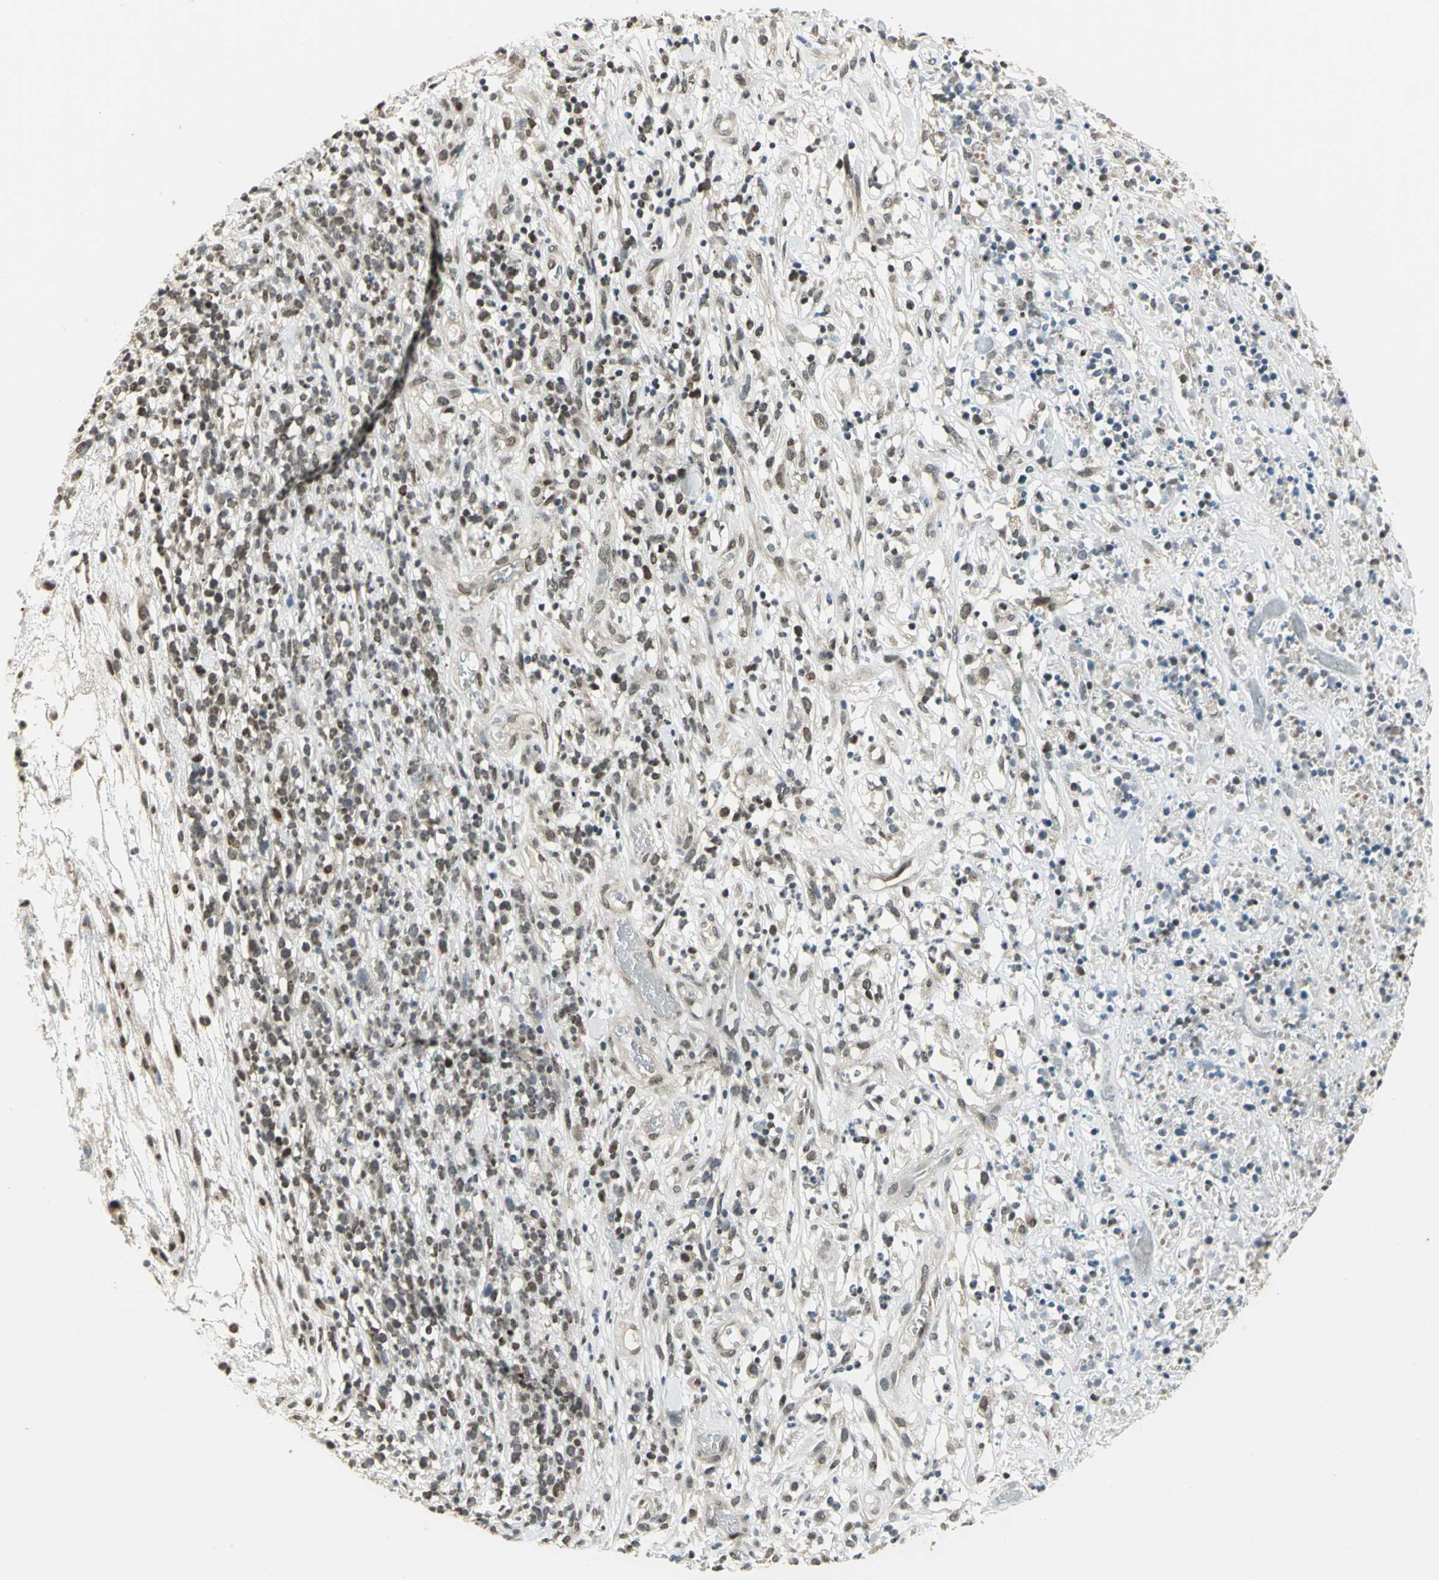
{"staining": {"intensity": "weak", "quantity": "25%-75%", "location": "nuclear"}, "tissue": "lymphoma", "cell_type": "Tumor cells", "image_type": "cancer", "snomed": [{"axis": "morphology", "description": "Malignant lymphoma, non-Hodgkin's type, High grade"}, {"axis": "topography", "description": "Lymph node"}], "caption": "This is a photomicrograph of immunohistochemistry staining of high-grade malignant lymphoma, non-Hodgkin's type, which shows weak expression in the nuclear of tumor cells.", "gene": "RAD17", "patient": {"sex": "female", "age": 73}}